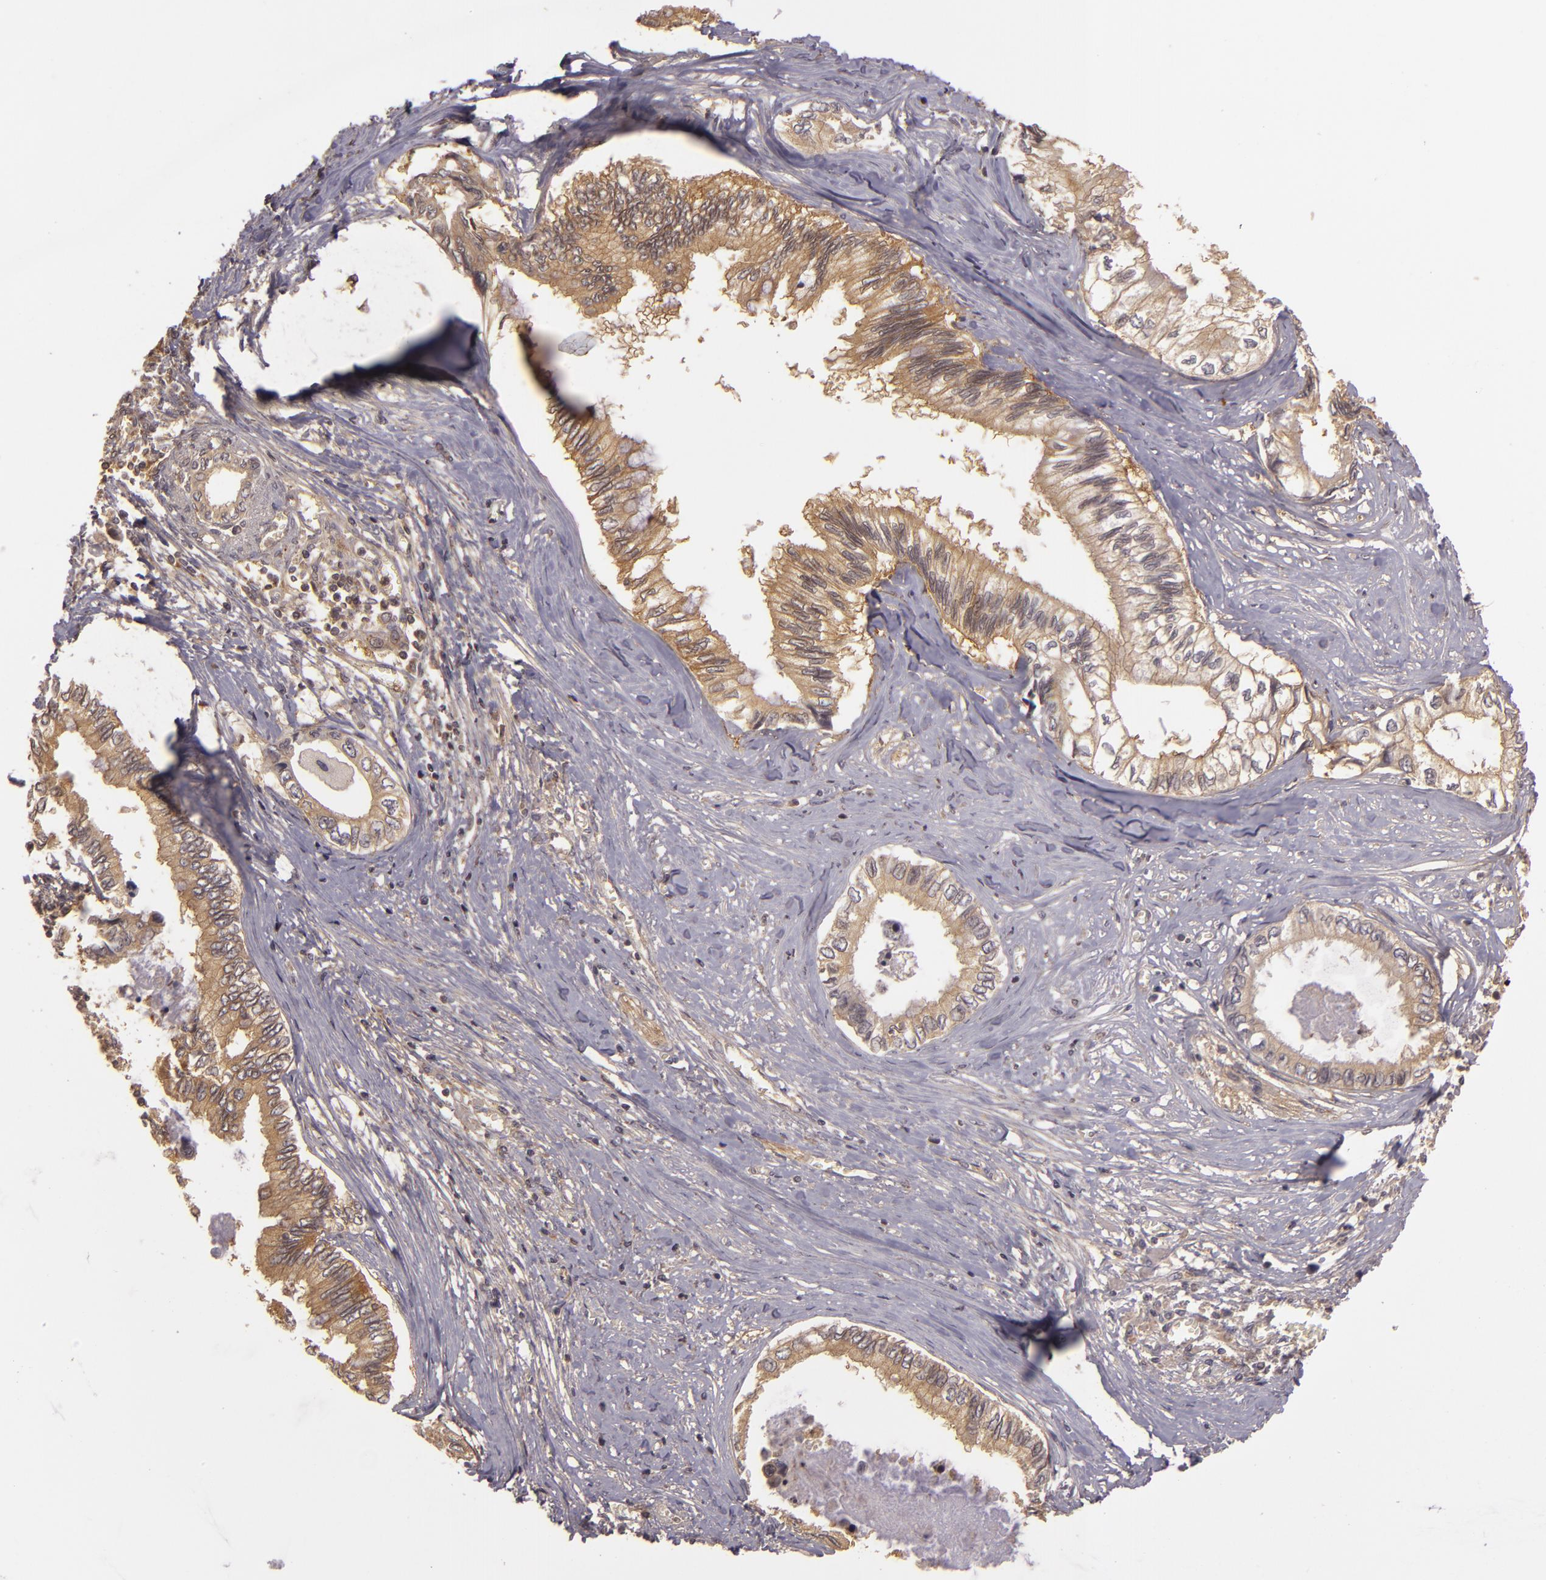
{"staining": {"intensity": "weak", "quantity": ">75%", "location": "cytoplasmic/membranous"}, "tissue": "pancreatic cancer", "cell_type": "Tumor cells", "image_type": "cancer", "snomed": [{"axis": "morphology", "description": "Adenocarcinoma, NOS"}, {"axis": "topography", "description": "Pancreas"}], "caption": "This is a histology image of immunohistochemistry staining of pancreatic cancer, which shows weak staining in the cytoplasmic/membranous of tumor cells.", "gene": "HRAS", "patient": {"sex": "female", "age": 66}}